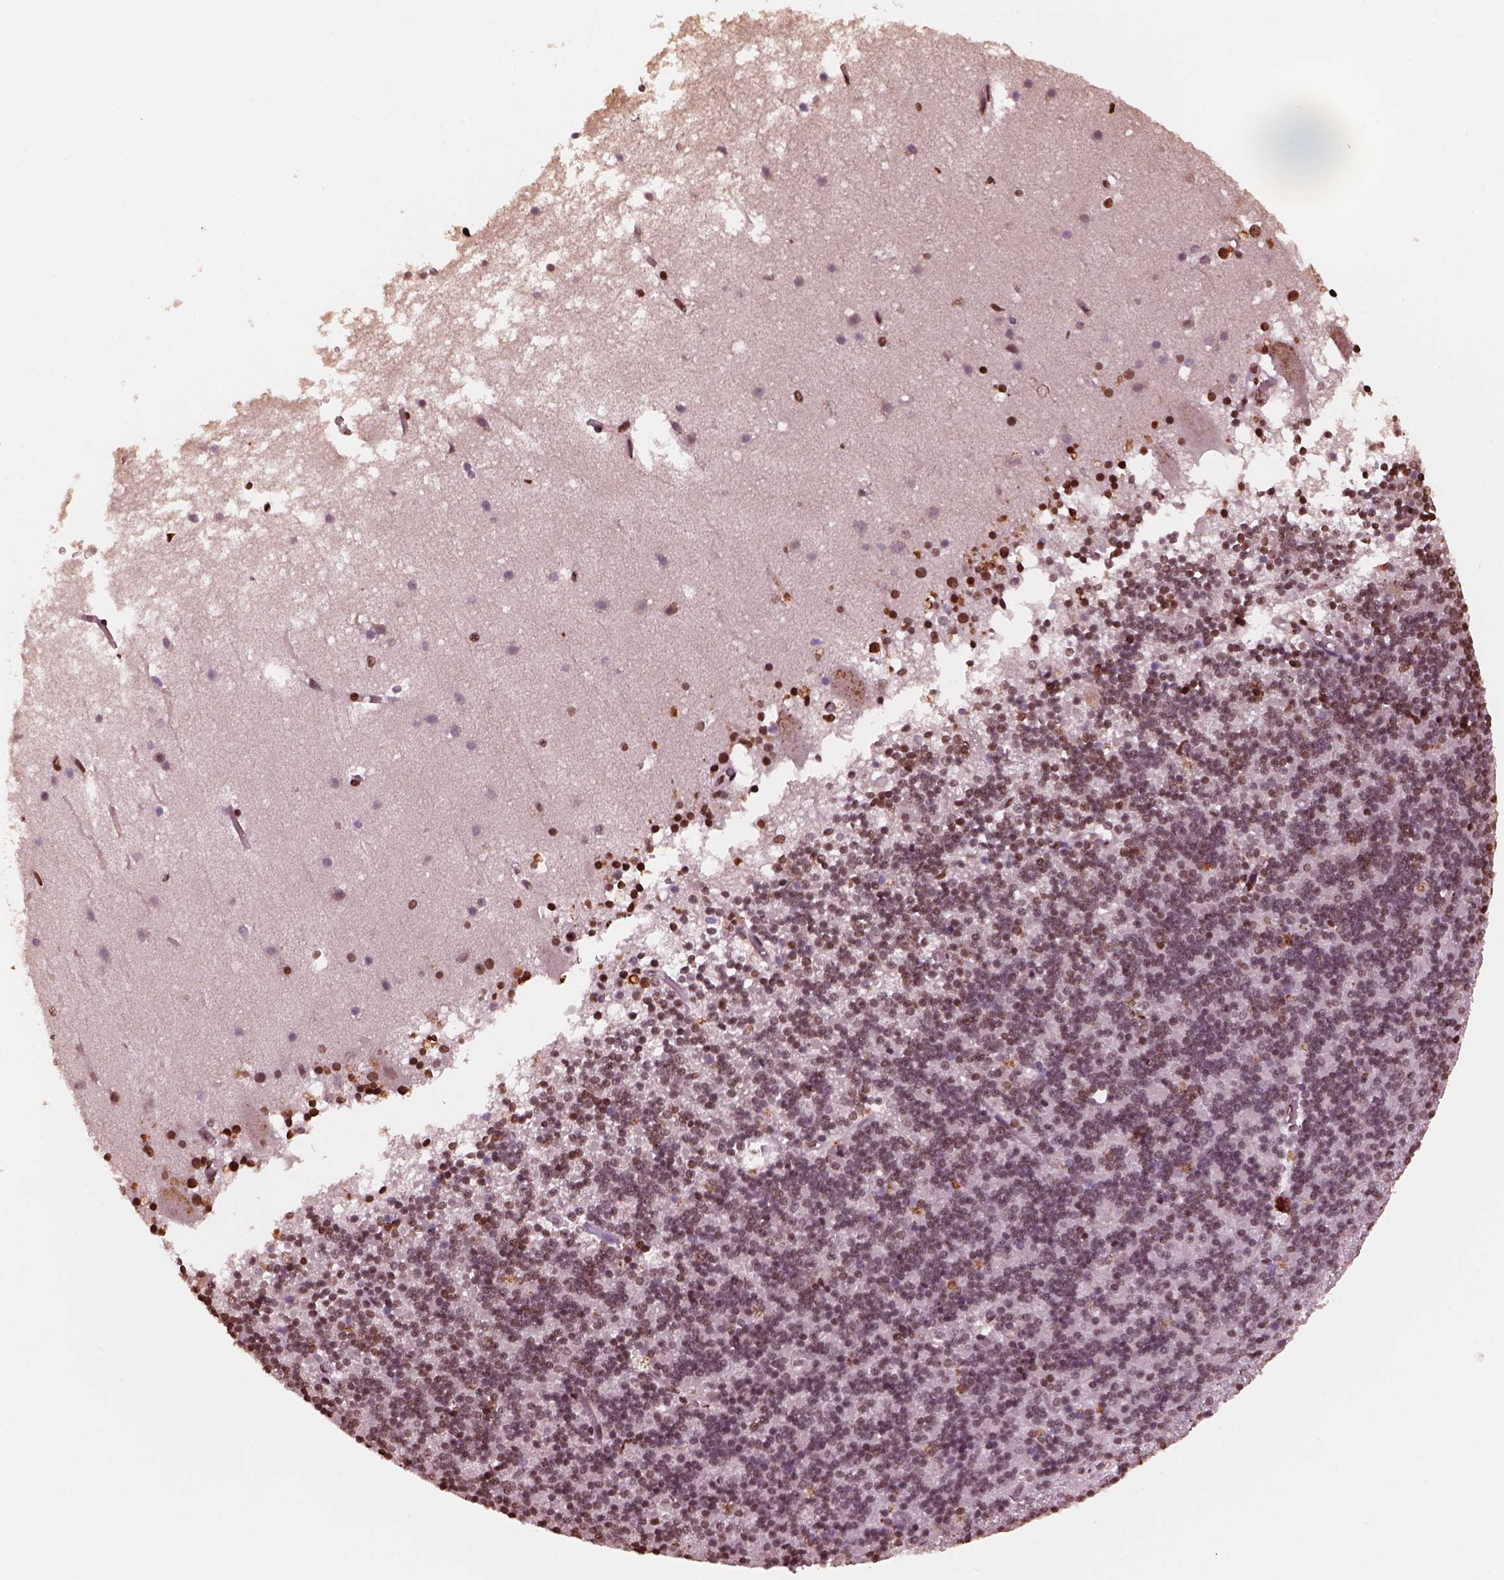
{"staining": {"intensity": "moderate", "quantity": "25%-75%", "location": "nuclear"}, "tissue": "cerebellum", "cell_type": "Cells in granular layer", "image_type": "normal", "snomed": [{"axis": "morphology", "description": "Normal tissue, NOS"}, {"axis": "topography", "description": "Cerebellum"}], "caption": "Cerebellum stained with IHC reveals moderate nuclear staining in approximately 25%-75% of cells in granular layer.", "gene": "NSD1", "patient": {"sex": "male", "age": 70}}